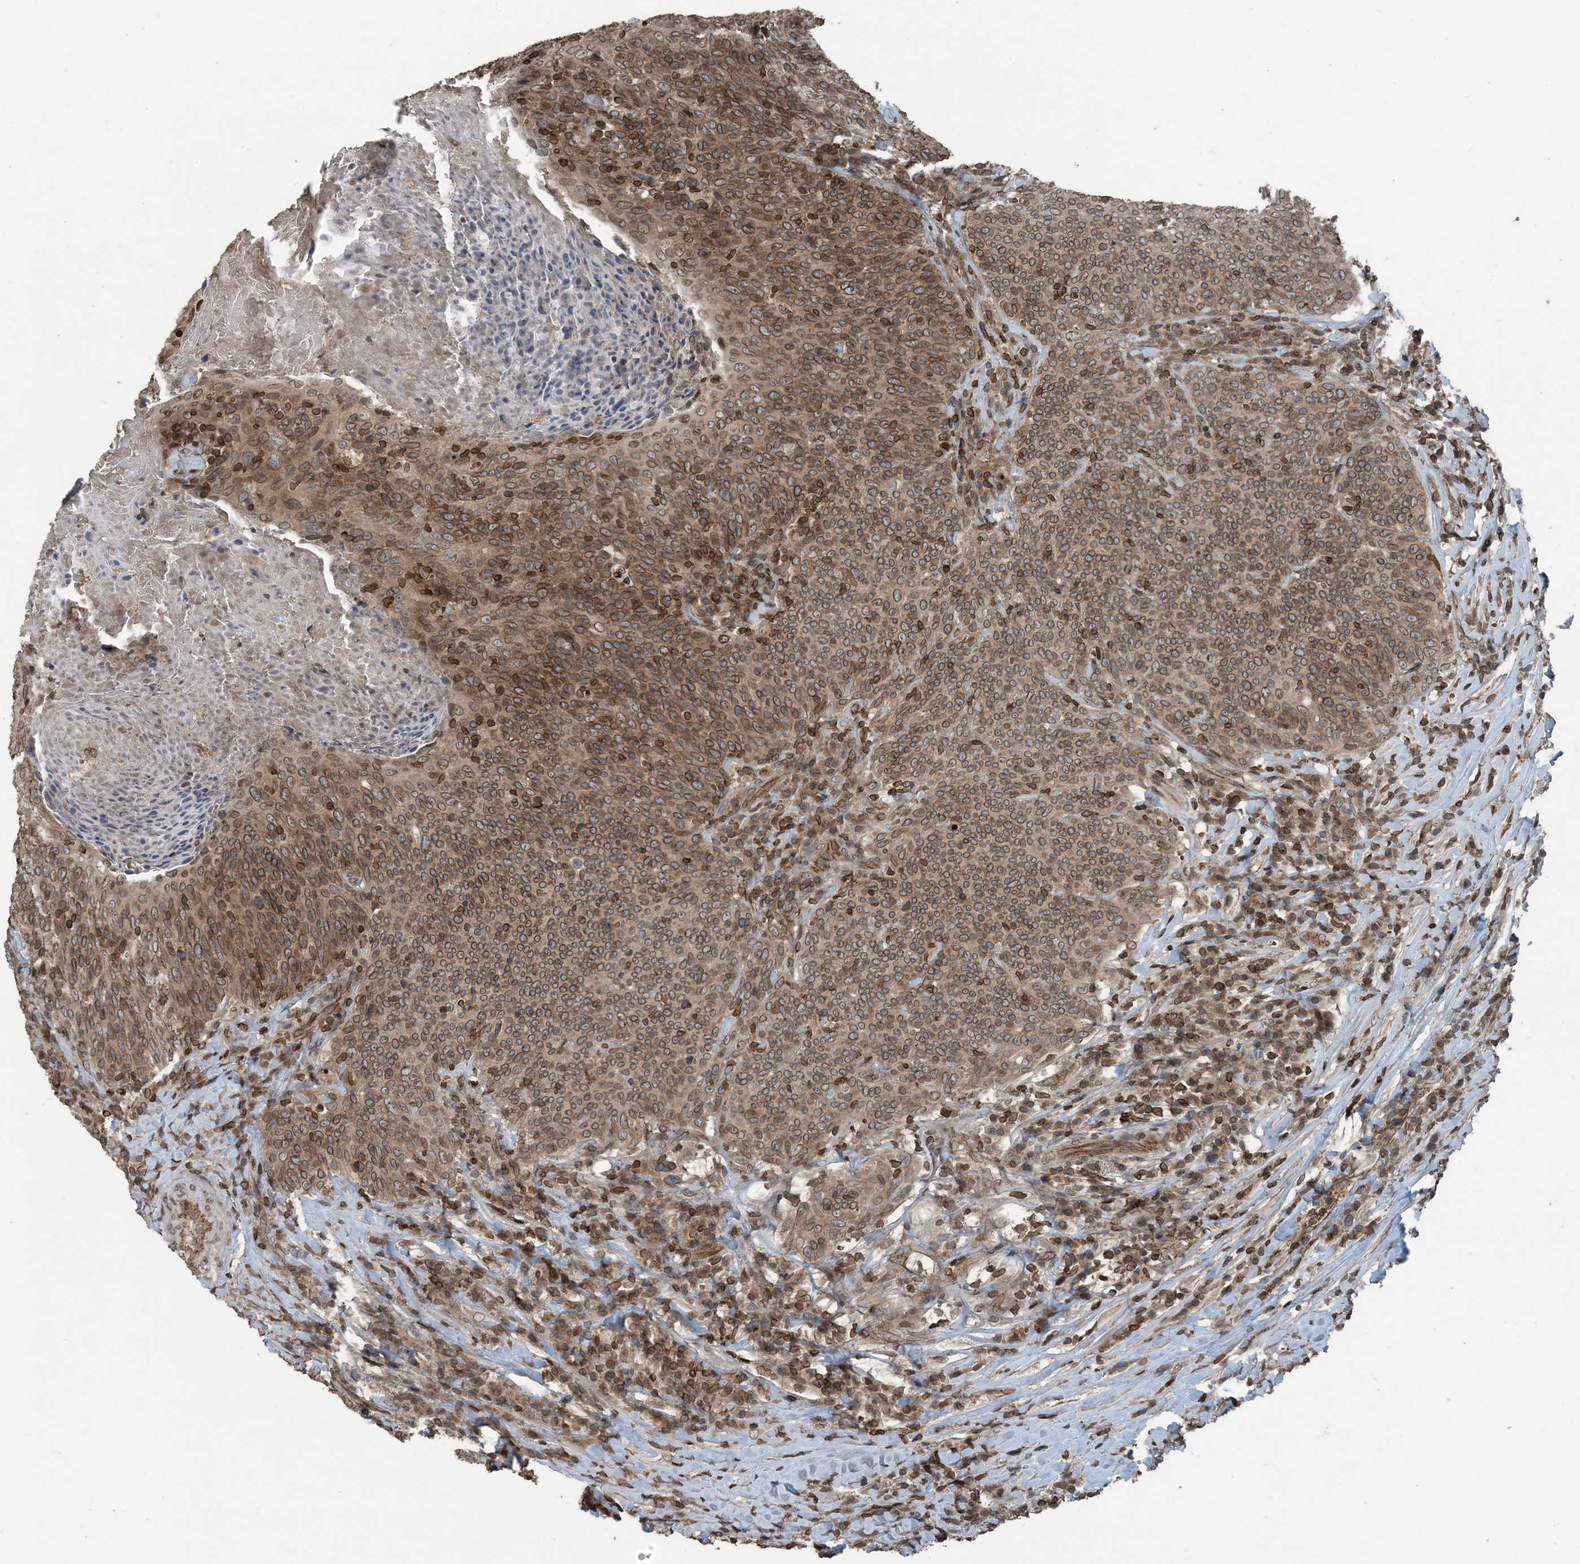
{"staining": {"intensity": "moderate", "quantity": ">75%", "location": "cytoplasmic/membranous,nuclear"}, "tissue": "head and neck cancer", "cell_type": "Tumor cells", "image_type": "cancer", "snomed": [{"axis": "morphology", "description": "Squamous cell carcinoma, NOS"}, {"axis": "morphology", "description": "Squamous cell carcinoma, metastatic, NOS"}, {"axis": "topography", "description": "Lymph node"}, {"axis": "topography", "description": "Head-Neck"}], "caption": "Human head and neck cancer (metastatic squamous cell carcinoma) stained for a protein (brown) displays moderate cytoplasmic/membranous and nuclear positive positivity in about >75% of tumor cells.", "gene": "ZFAND2B", "patient": {"sex": "male", "age": 62}}